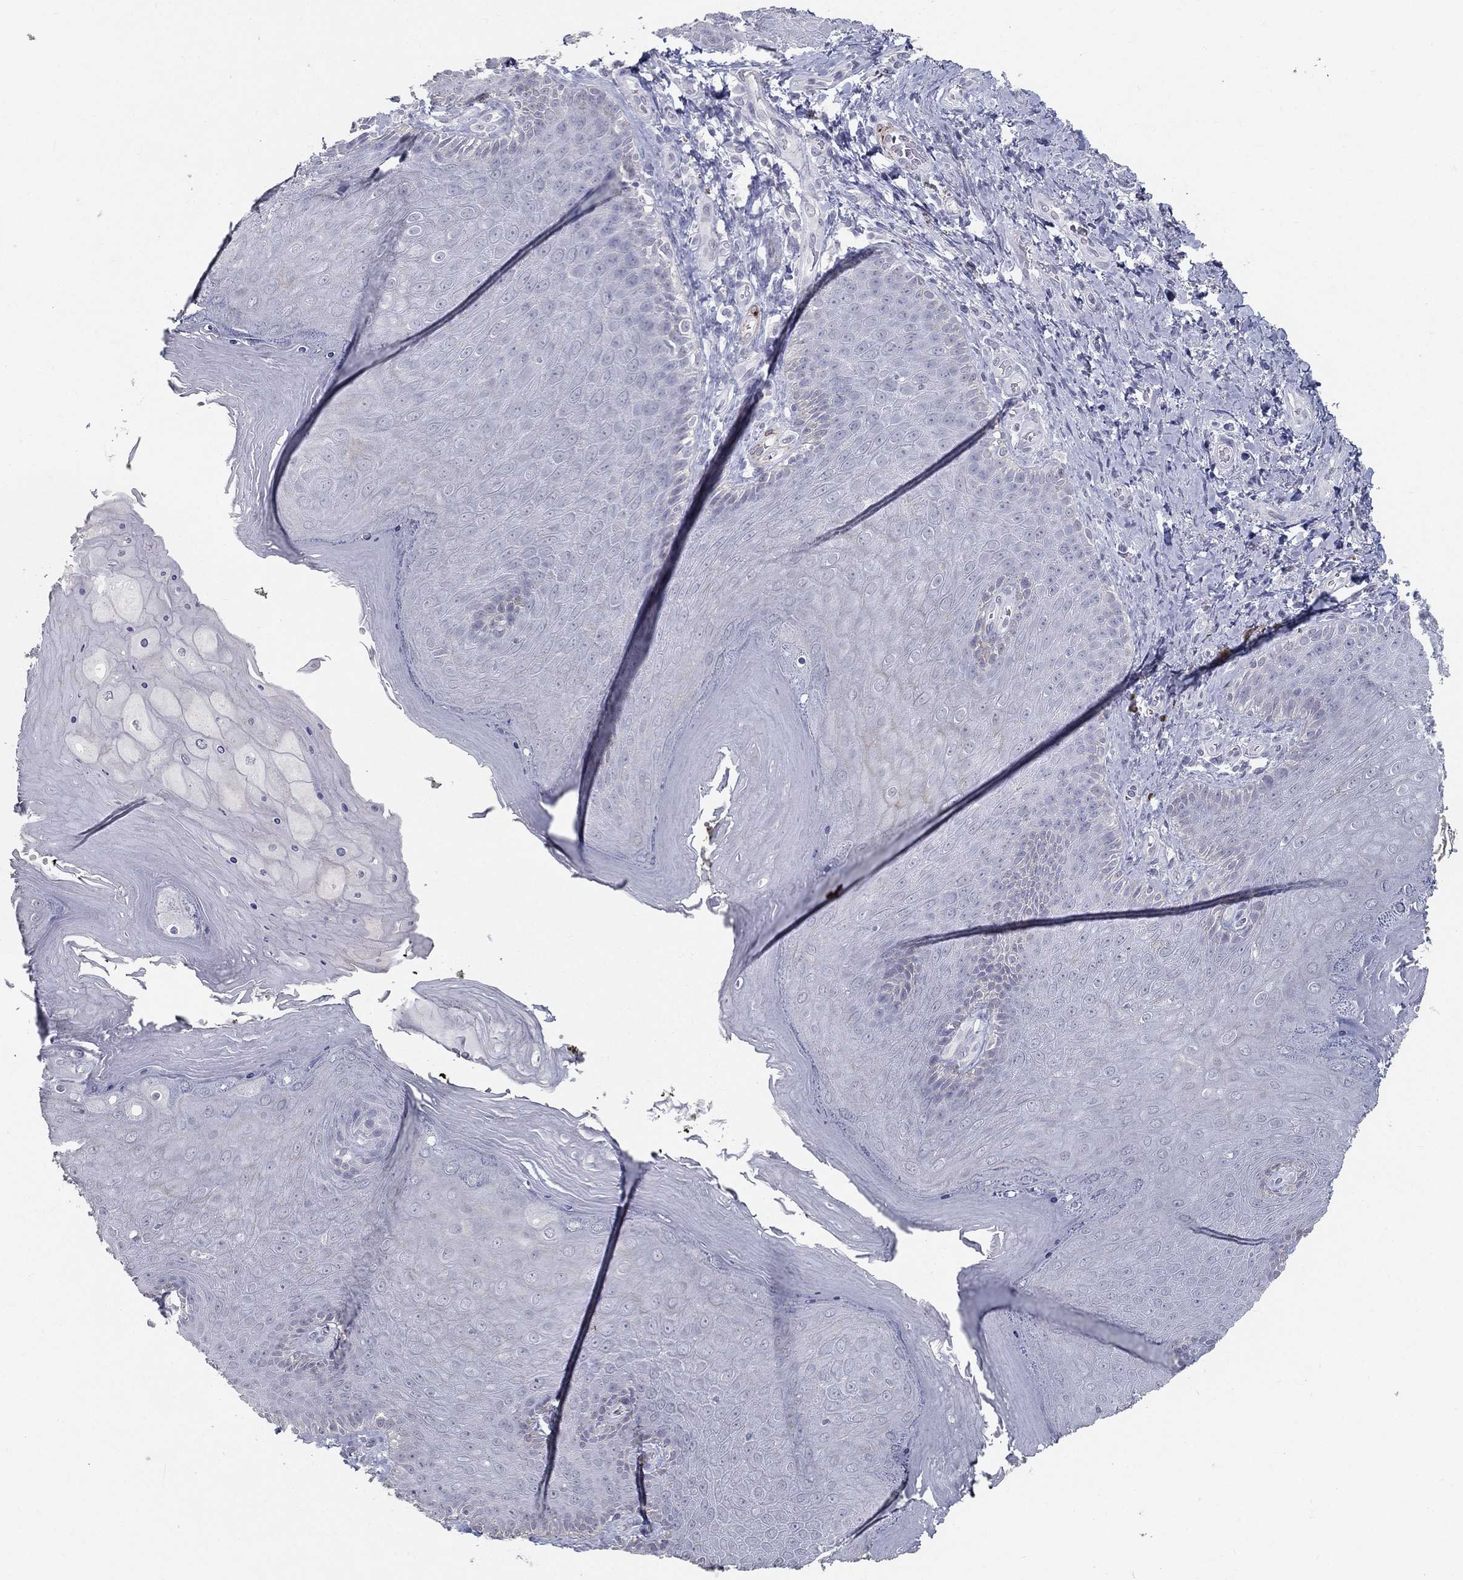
{"staining": {"intensity": "negative", "quantity": "none", "location": "none"}, "tissue": "skin", "cell_type": "Epidermal cells", "image_type": "normal", "snomed": [{"axis": "morphology", "description": "Normal tissue, NOS"}, {"axis": "topography", "description": "Skeletal muscle"}, {"axis": "topography", "description": "Anal"}, {"axis": "topography", "description": "Peripheral nerve tissue"}], "caption": "Immunohistochemistry (IHC) photomicrograph of normal skin: human skin stained with DAB exhibits no significant protein staining in epidermal cells. (DAB (3,3'-diaminobenzidine) immunohistochemistry visualized using brightfield microscopy, high magnification).", "gene": "ACE2", "patient": {"sex": "male", "age": 53}}